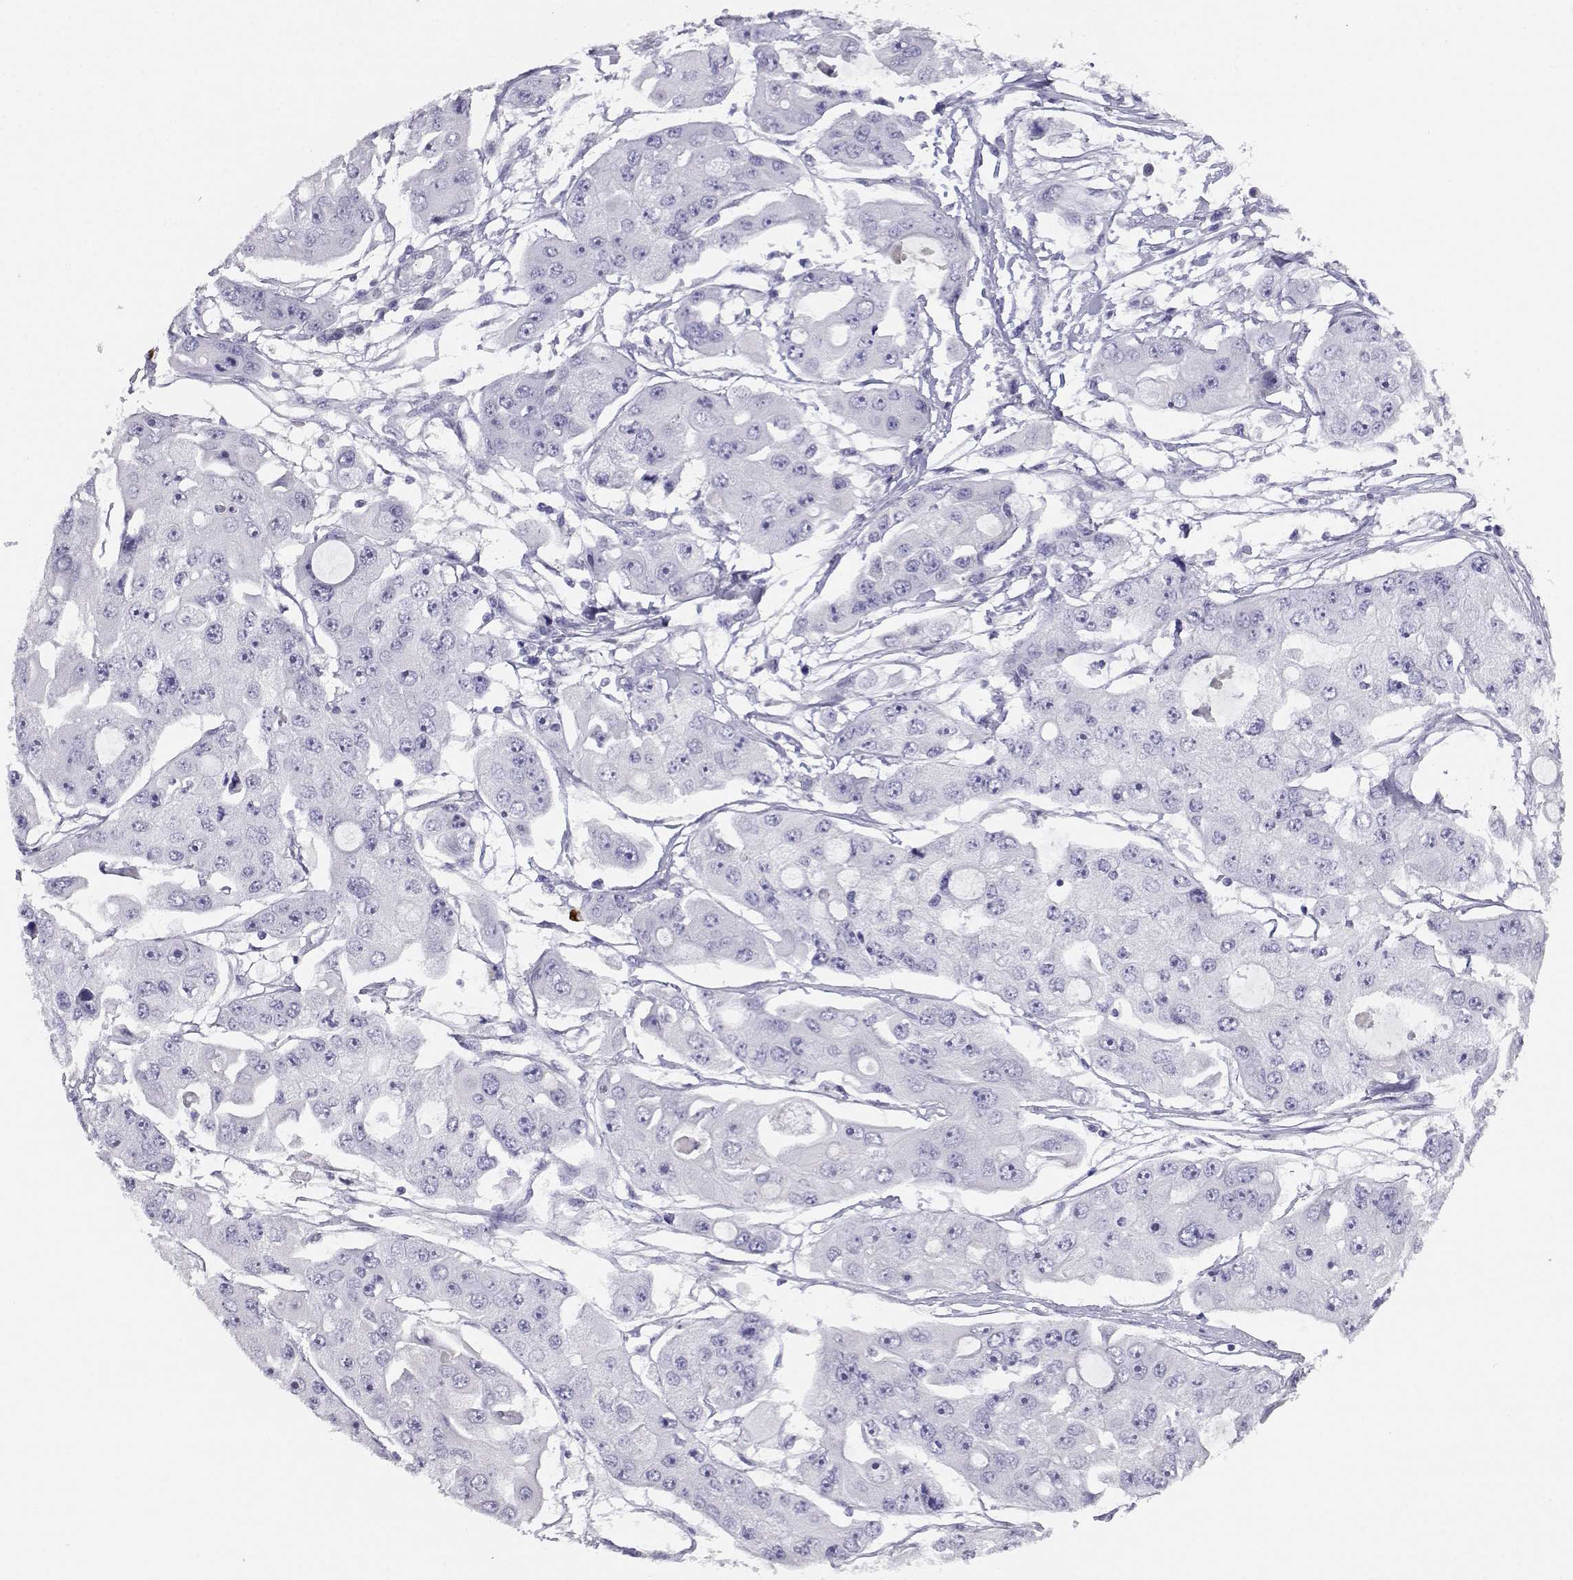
{"staining": {"intensity": "negative", "quantity": "none", "location": "none"}, "tissue": "ovarian cancer", "cell_type": "Tumor cells", "image_type": "cancer", "snomed": [{"axis": "morphology", "description": "Cystadenocarcinoma, serous, NOS"}, {"axis": "topography", "description": "Ovary"}], "caption": "Immunohistochemistry (IHC) of human ovarian cancer exhibits no positivity in tumor cells. (Stains: DAB IHC with hematoxylin counter stain, Microscopy: brightfield microscopy at high magnification).", "gene": "GPR174", "patient": {"sex": "female", "age": 56}}